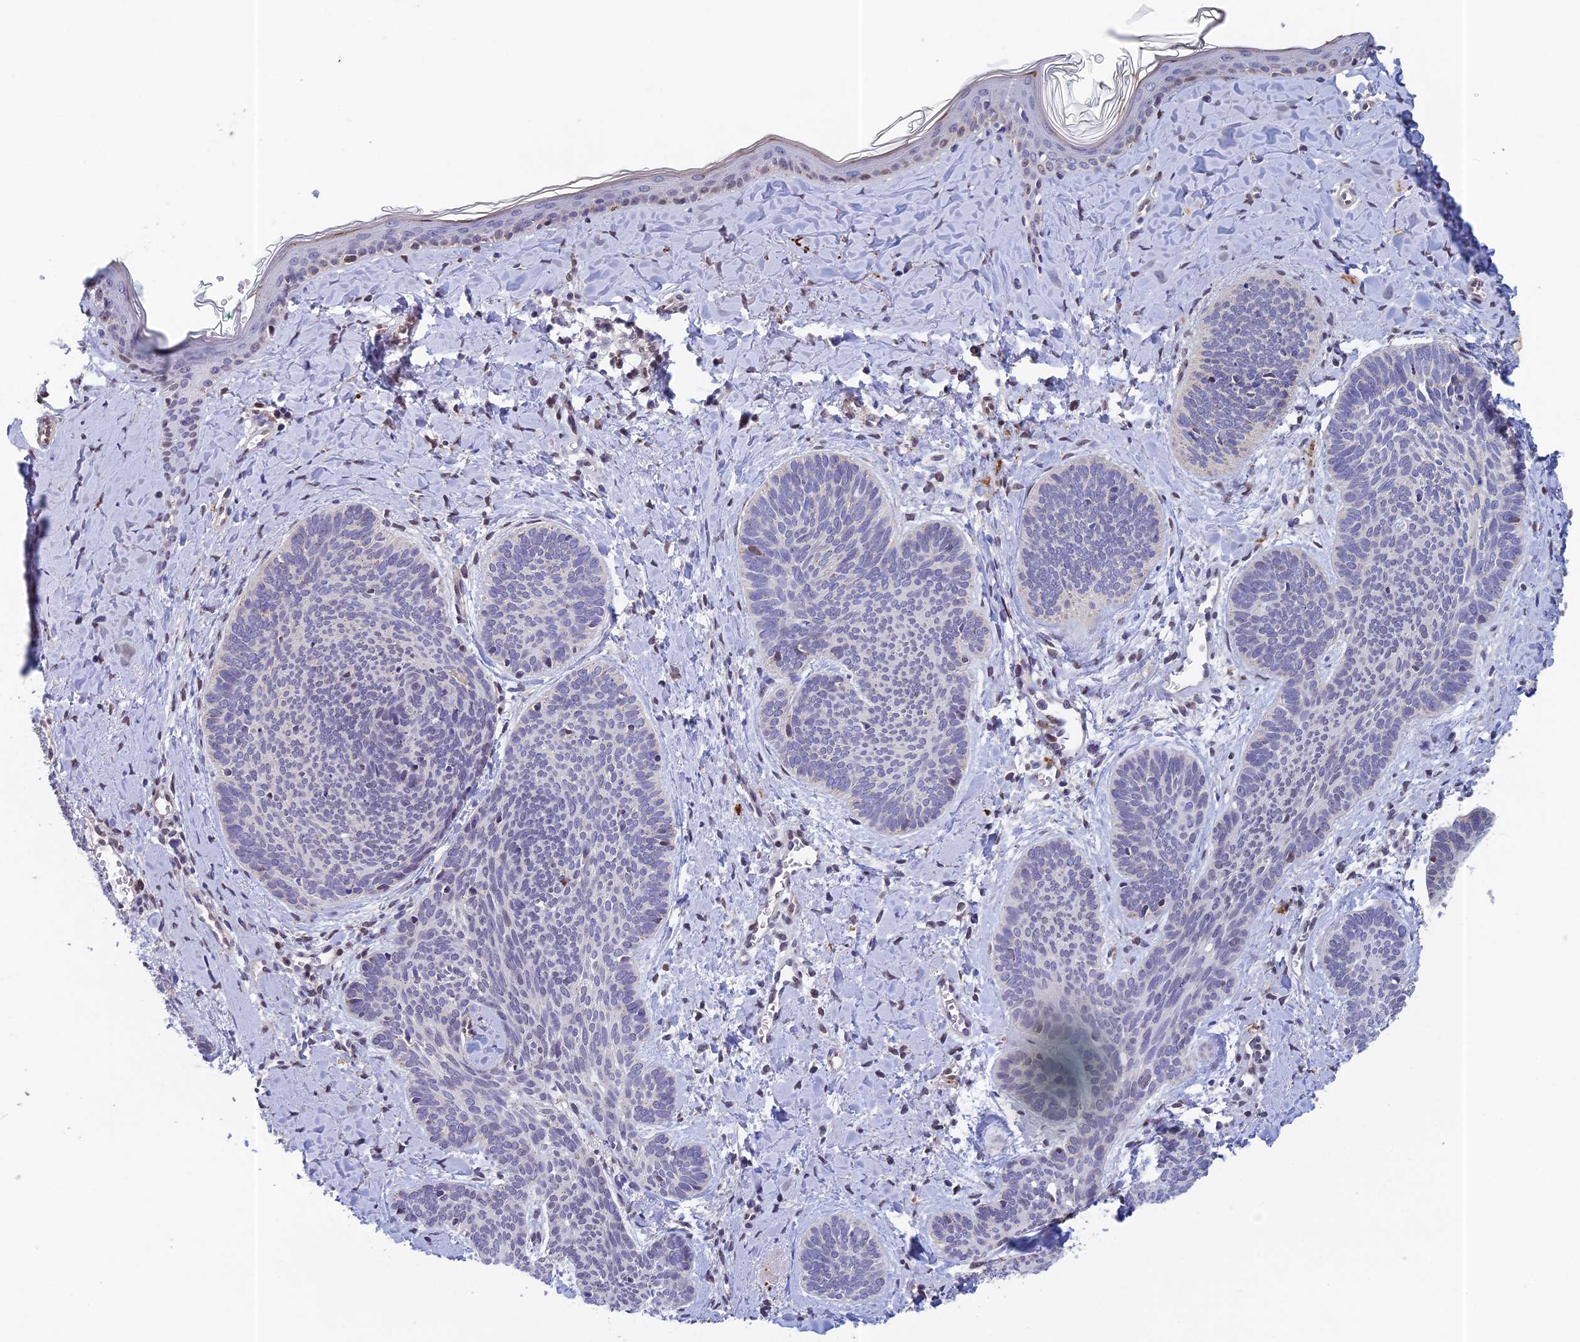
{"staining": {"intensity": "negative", "quantity": "none", "location": "none"}, "tissue": "skin cancer", "cell_type": "Tumor cells", "image_type": "cancer", "snomed": [{"axis": "morphology", "description": "Basal cell carcinoma"}, {"axis": "topography", "description": "Skin"}], "caption": "The histopathology image reveals no significant expression in tumor cells of skin basal cell carcinoma.", "gene": "MRPL17", "patient": {"sex": "female", "age": 81}}